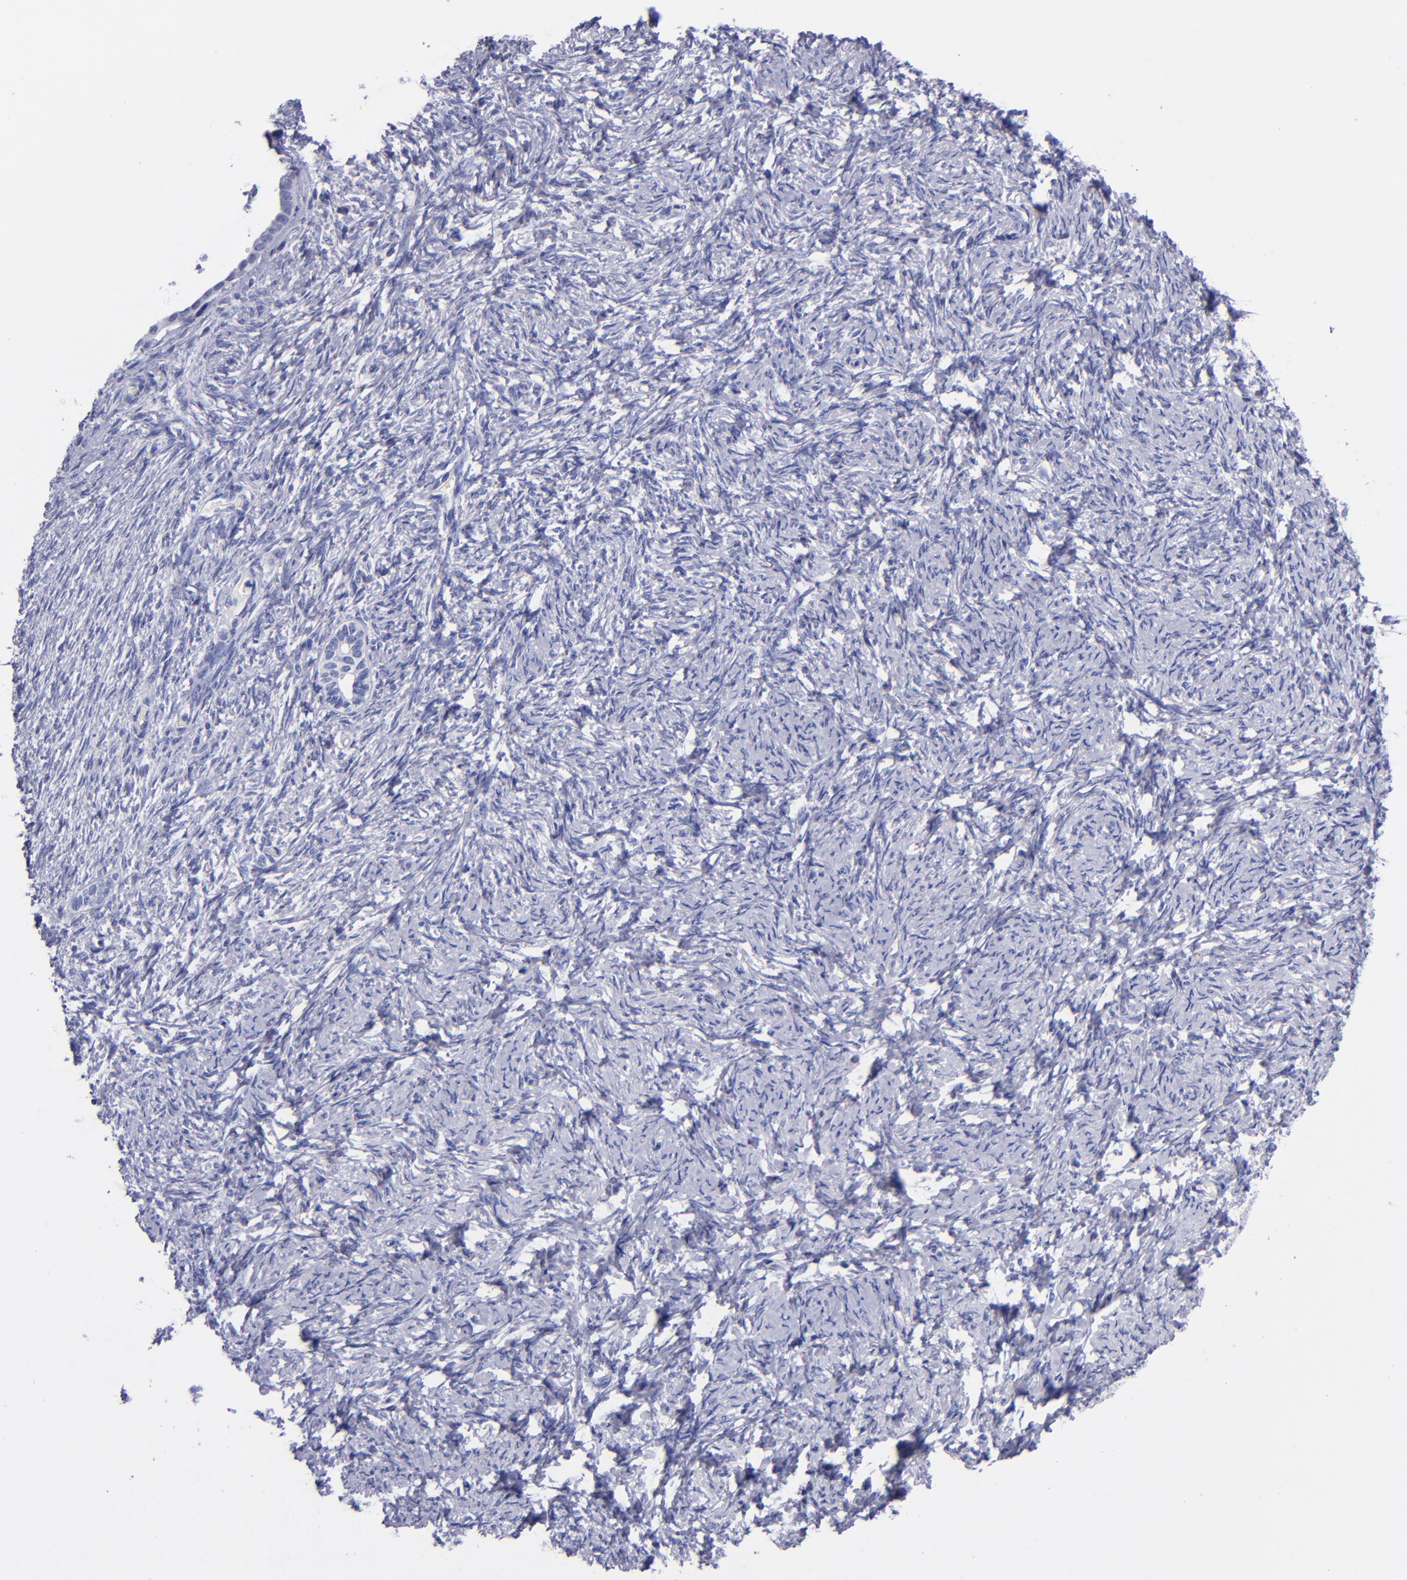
{"staining": {"intensity": "negative", "quantity": "none", "location": "none"}, "tissue": "ovarian cancer", "cell_type": "Tumor cells", "image_type": "cancer", "snomed": [{"axis": "morphology", "description": "Normal tissue, NOS"}, {"axis": "morphology", "description": "Cystadenocarcinoma, serous, NOS"}, {"axis": "topography", "description": "Ovary"}], "caption": "IHC micrograph of neoplastic tissue: human ovarian cancer stained with DAB (3,3'-diaminobenzidine) displays no significant protein expression in tumor cells.", "gene": "SV2A", "patient": {"sex": "female", "age": 62}}